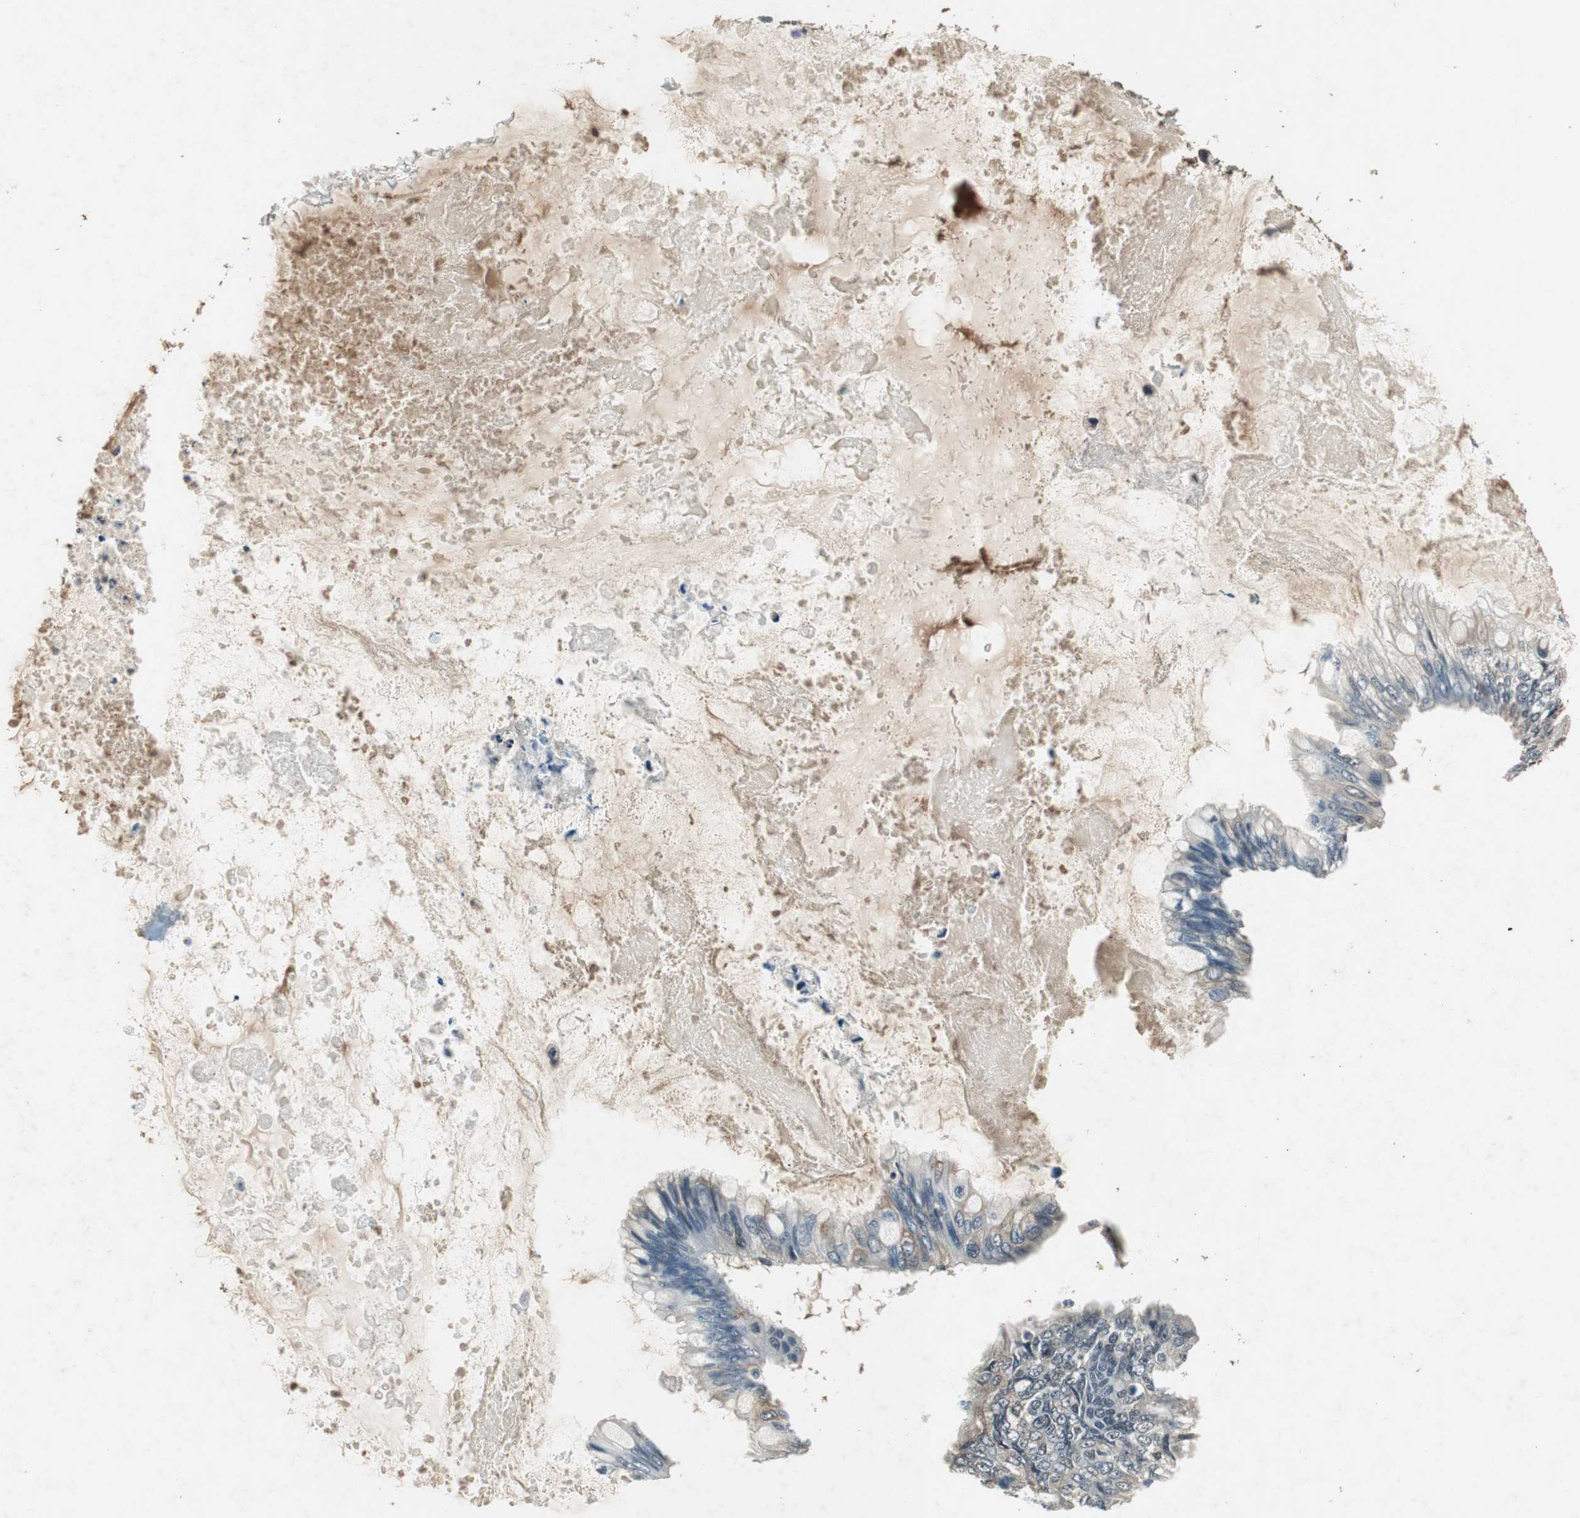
{"staining": {"intensity": "weak", "quantity": "<25%", "location": "cytoplasmic/membranous"}, "tissue": "ovarian cancer", "cell_type": "Tumor cells", "image_type": "cancer", "snomed": [{"axis": "morphology", "description": "Cystadenocarcinoma, mucinous, NOS"}, {"axis": "topography", "description": "Ovary"}], "caption": "Immunohistochemical staining of ovarian cancer shows no significant staining in tumor cells.", "gene": "PSMB4", "patient": {"sex": "female", "age": 80}}